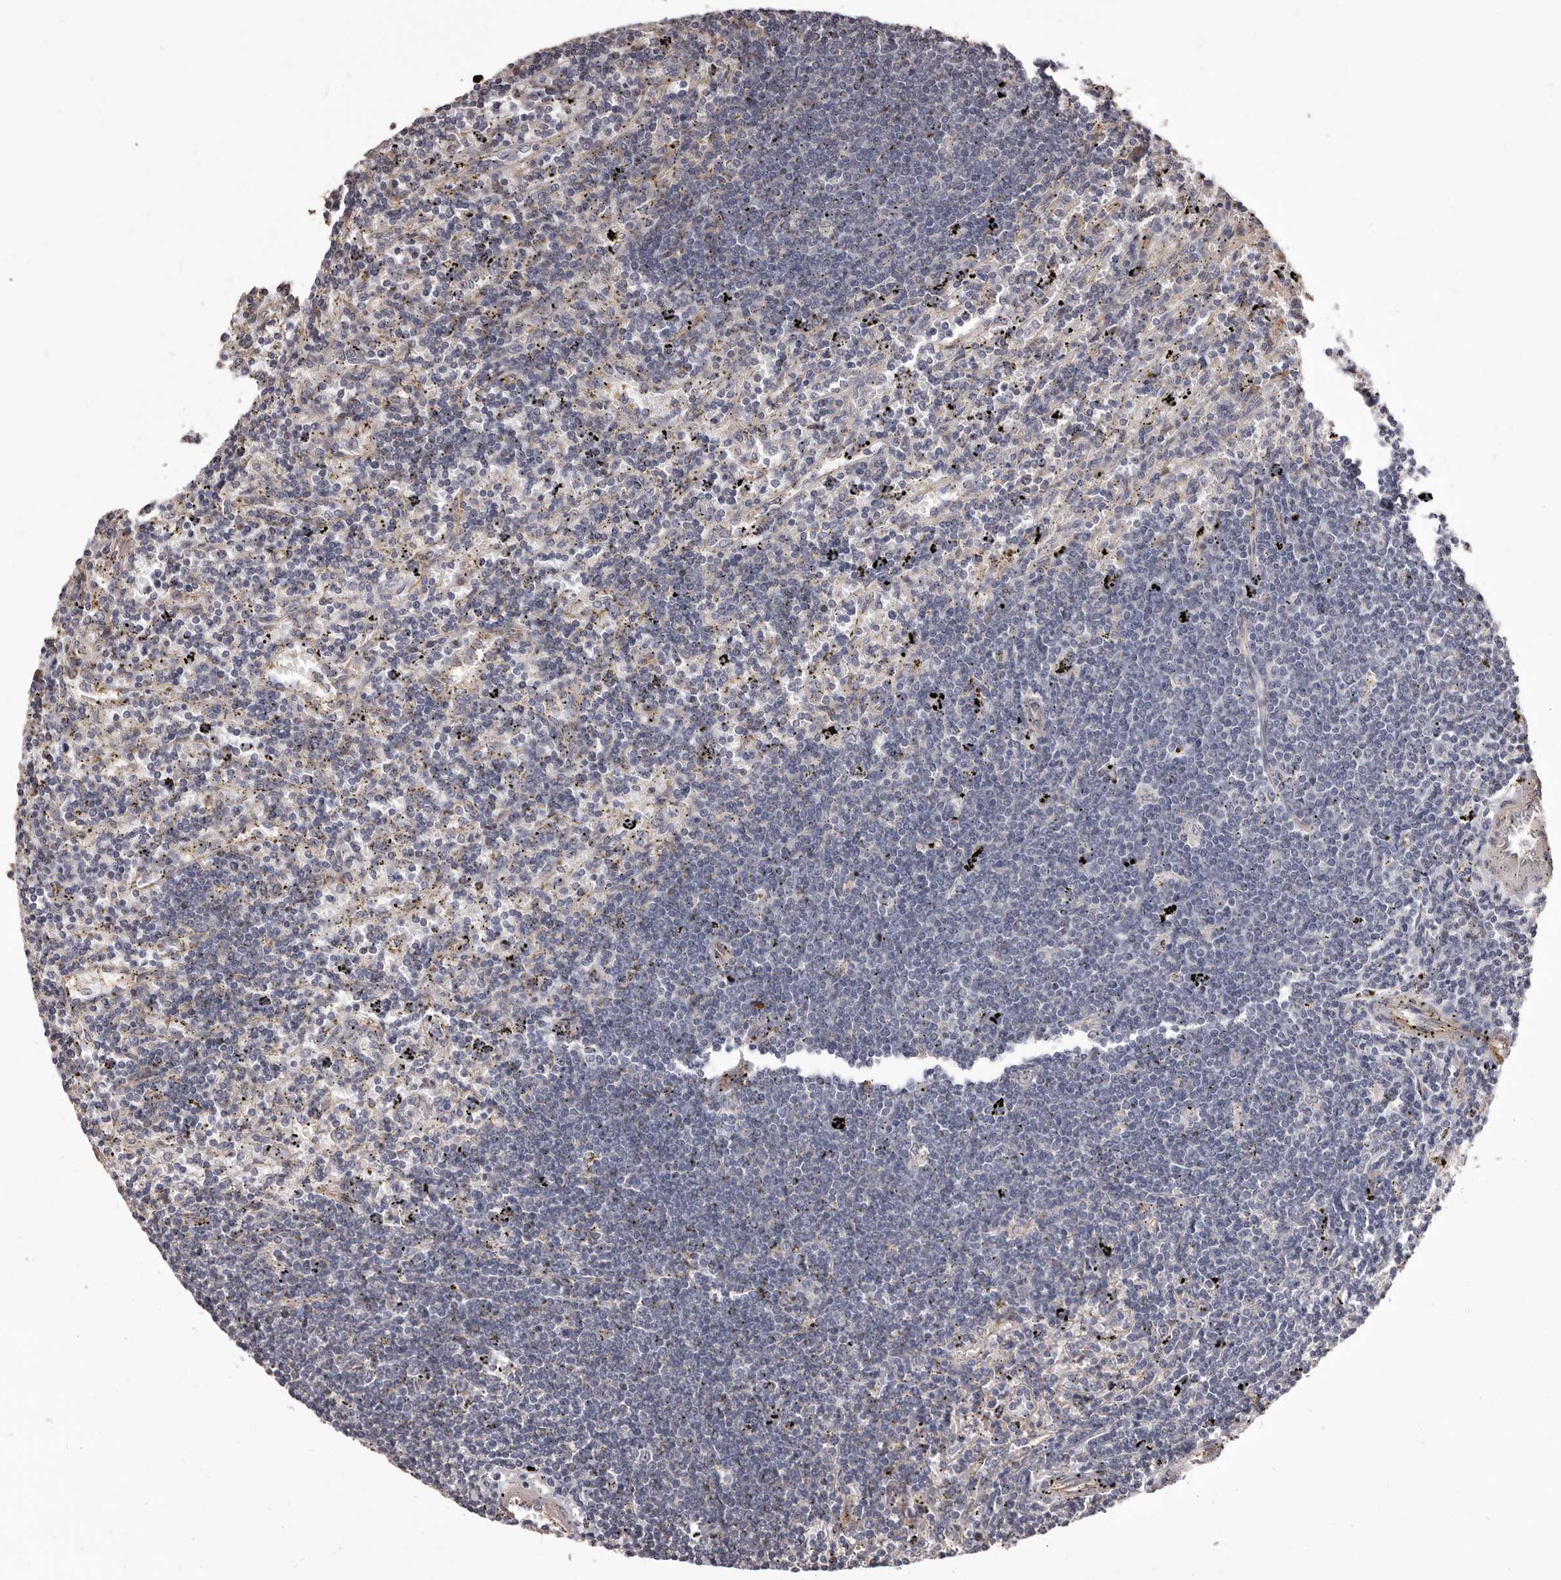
{"staining": {"intensity": "negative", "quantity": "none", "location": "none"}, "tissue": "lymphoma", "cell_type": "Tumor cells", "image_type": "cancer", "snomed": [{"axis": "morphology", "description": "Malignant lymphoma, non-Hodgkin's type, Low grade"}, {"axis": "topography", "description": "Spleen"}], "caption": "Tumor cells are negative for brown protein staining in low-grade malignant lymphoma, non-Hodgkin's type. (DAB immunohistochemistry with hematoxylin counter stain).", "gene": "ALPK1", "patient": {"sex": "male", "age": 76}}